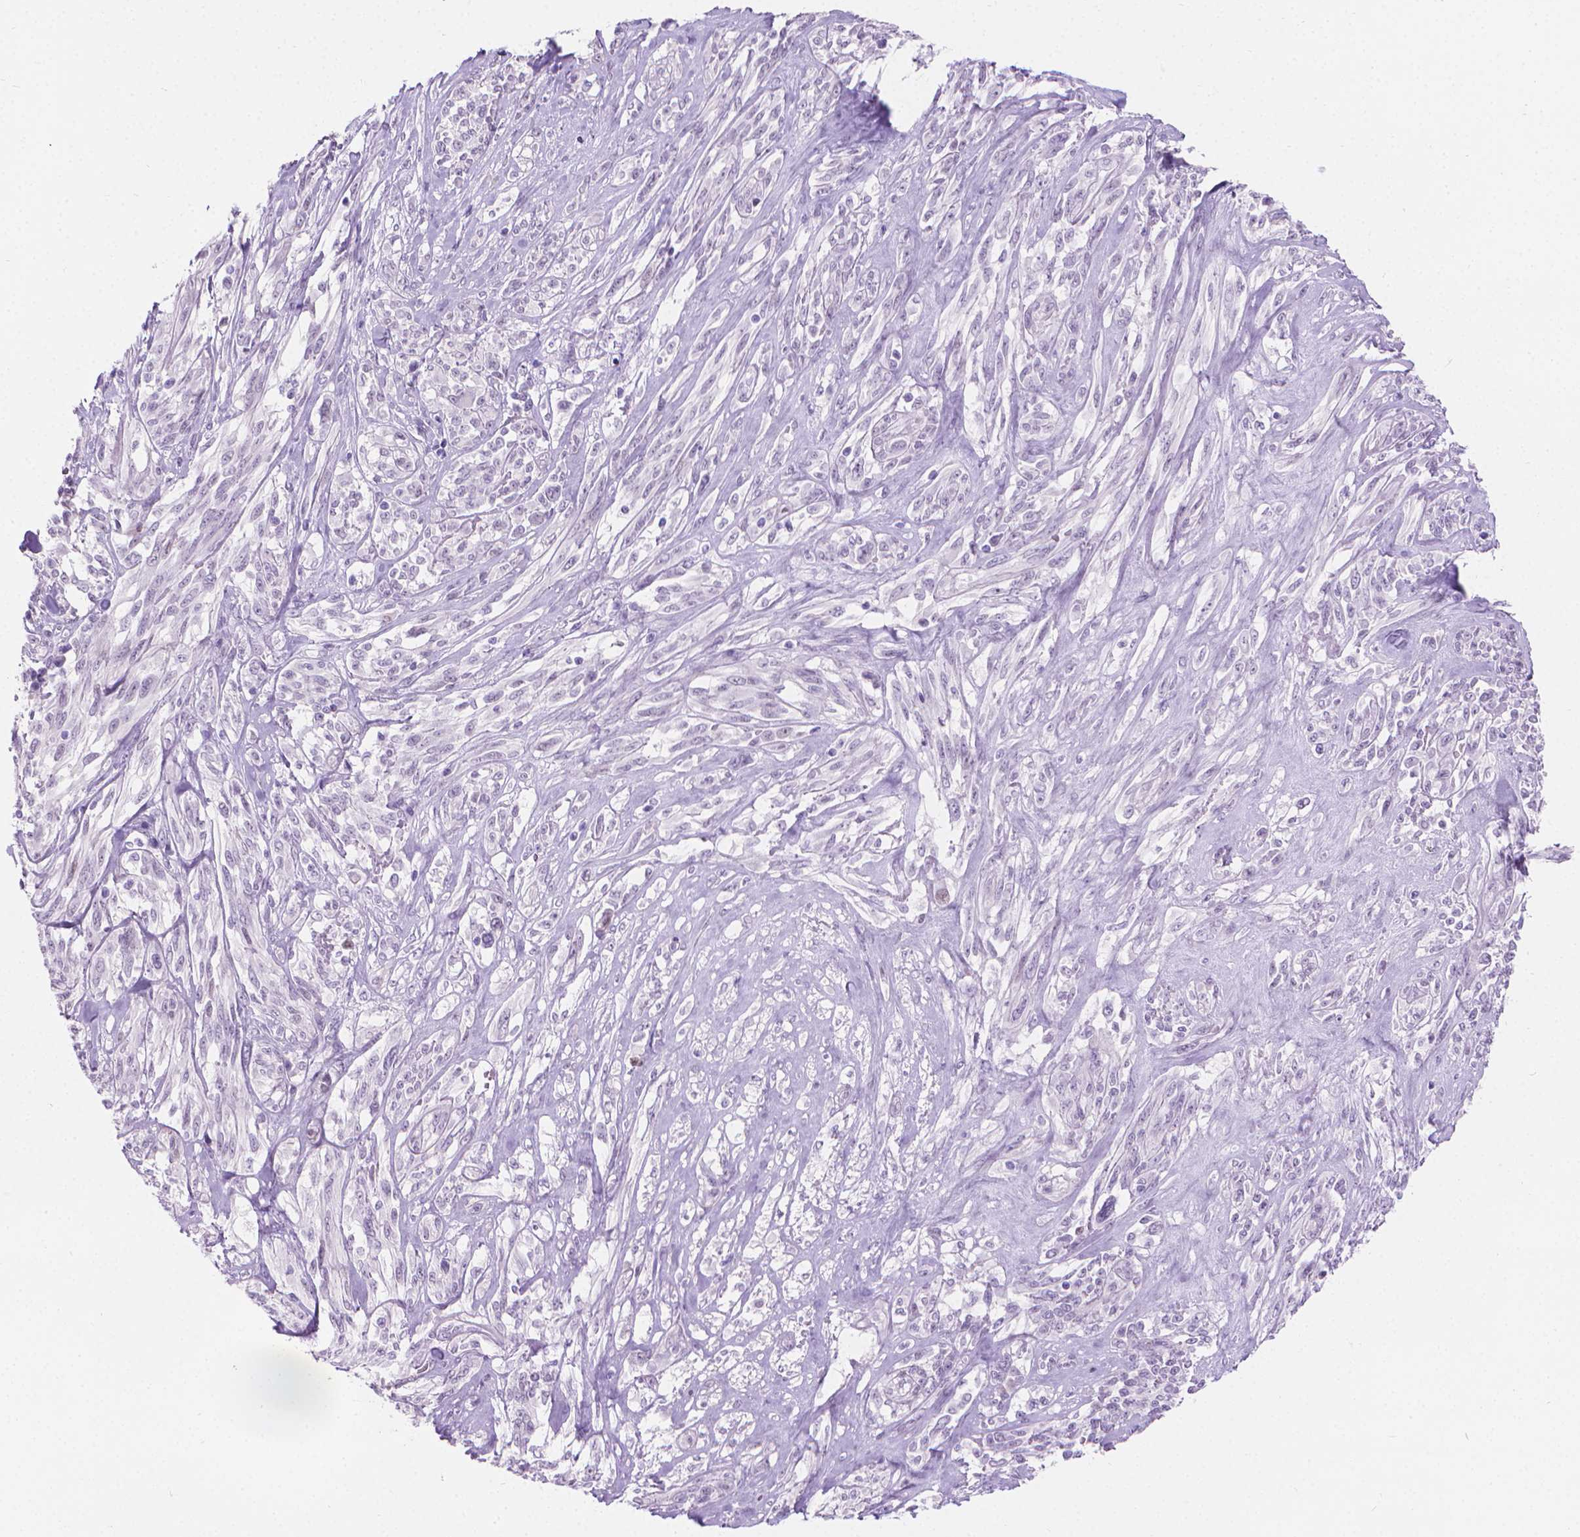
{"staining": {"intensity": "negative", "quantity": "none", "location": "none"}, "tissue": "melanoma", "cell_type": "Tumor cells", "image_type": "cancer", "snomed": [{"axis": "morphology", "description": "Malignant melanoma, NOS"}, {"axis": "topography", "description": "Skin"}], "caption": "A high-resolution image shows immunohistochemistry (IHC) staining of malignant melanoma, which demonstrates no significant positivity in tumor cells.", "gene": "CFAP52", "patient": {"sex": "female", "age": 91}}